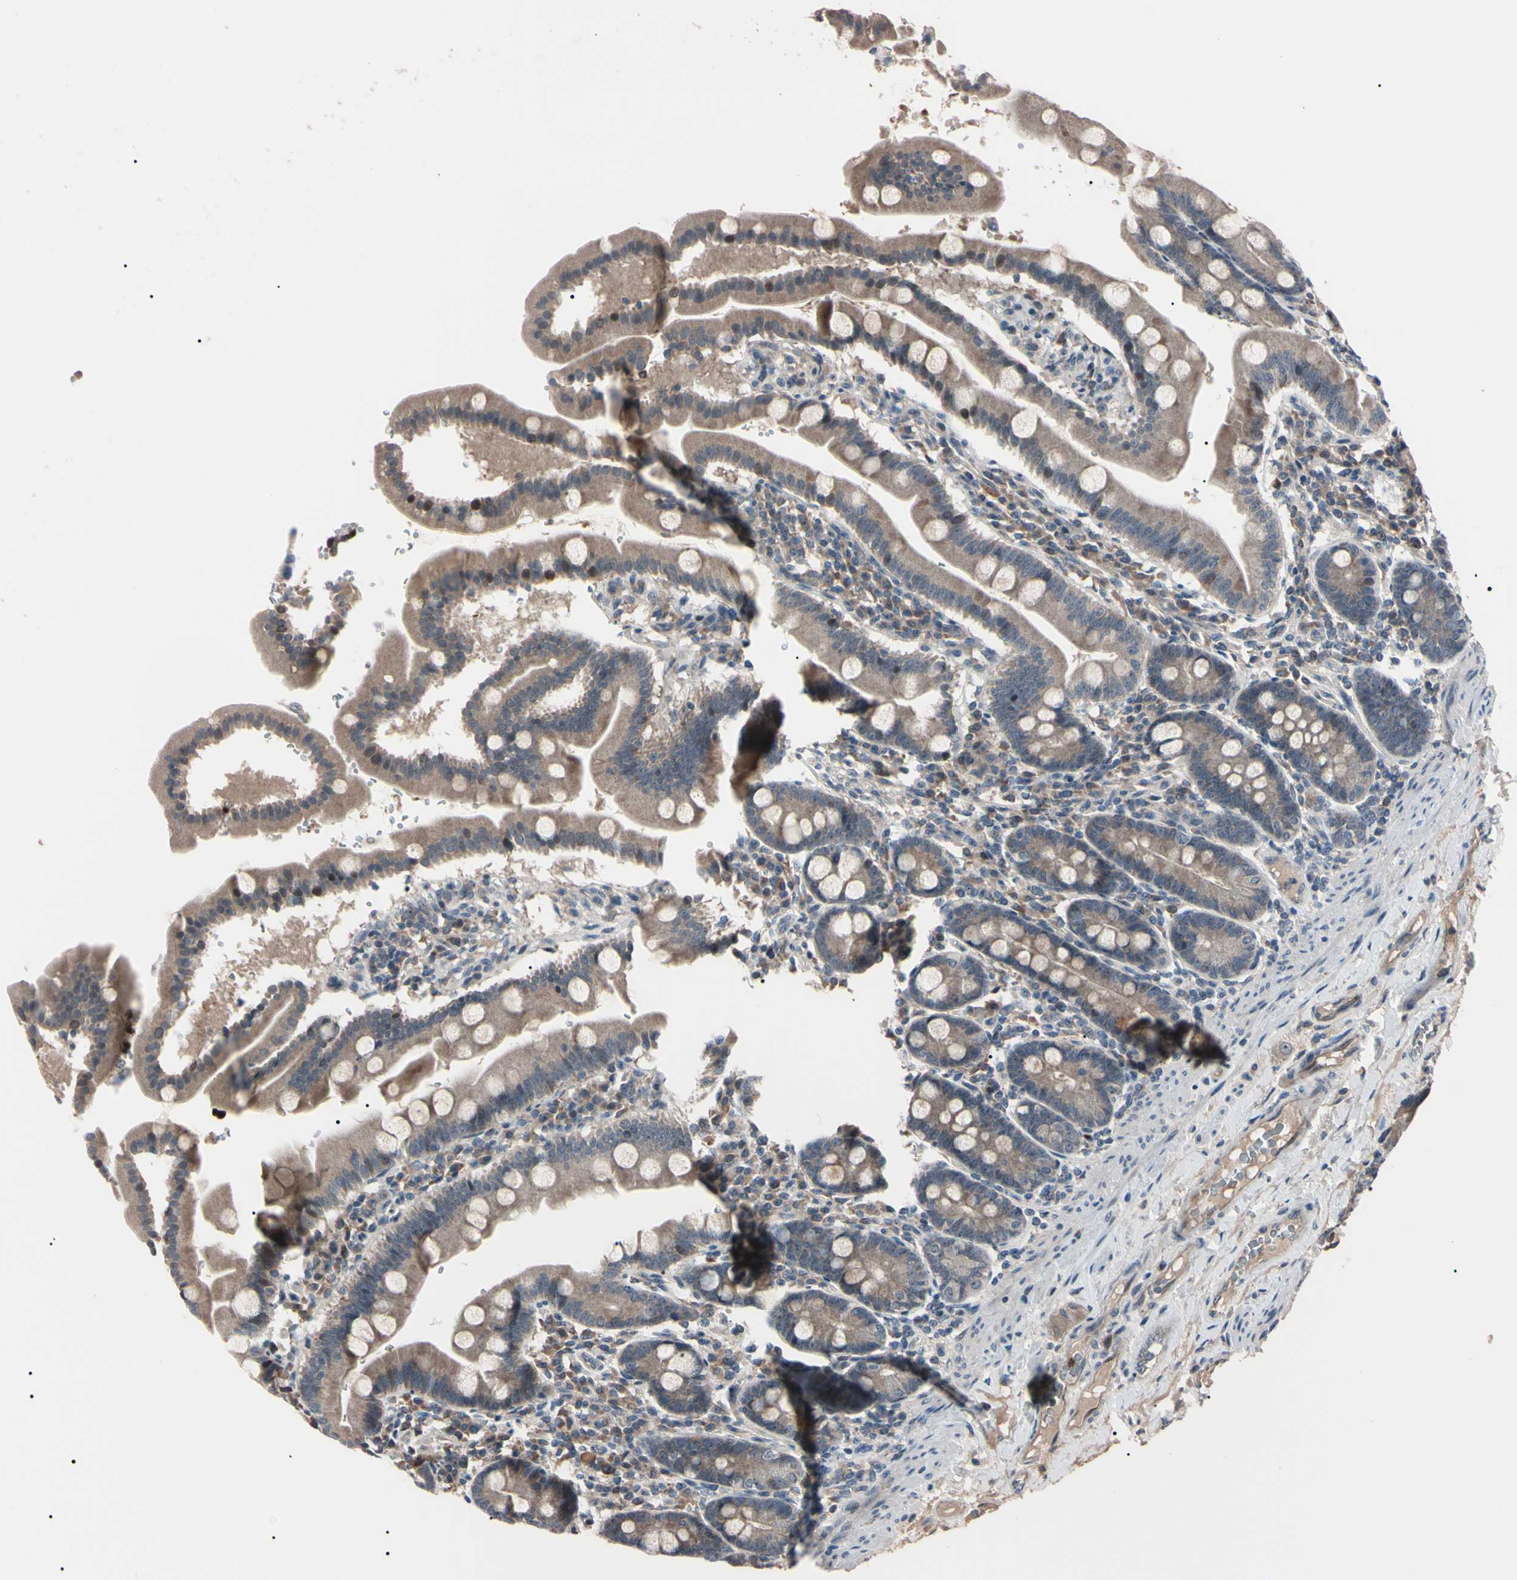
{"staining": {"intensity": "moderate", "quantity": ">75%", "location": "cytoplasmic/membranous"}, "tissue": "duodenum", "cell_type": "Glandular cells", "image_type": "normal", "snomed": [{"axis": "morphology", "description": "Normal tissue, NOS"}, {"axis": "topography", "description": "Duodenum"}], "caption": "This histopathology image exhibits immunohistochemistry (IHC) staining of normal duodenum, with medium moderate cytoplasmic/membranous positivity in approximately >75% of glandular cells.", "gene": "TRAF5", "patient": {"sex": "male", "age": 50}}